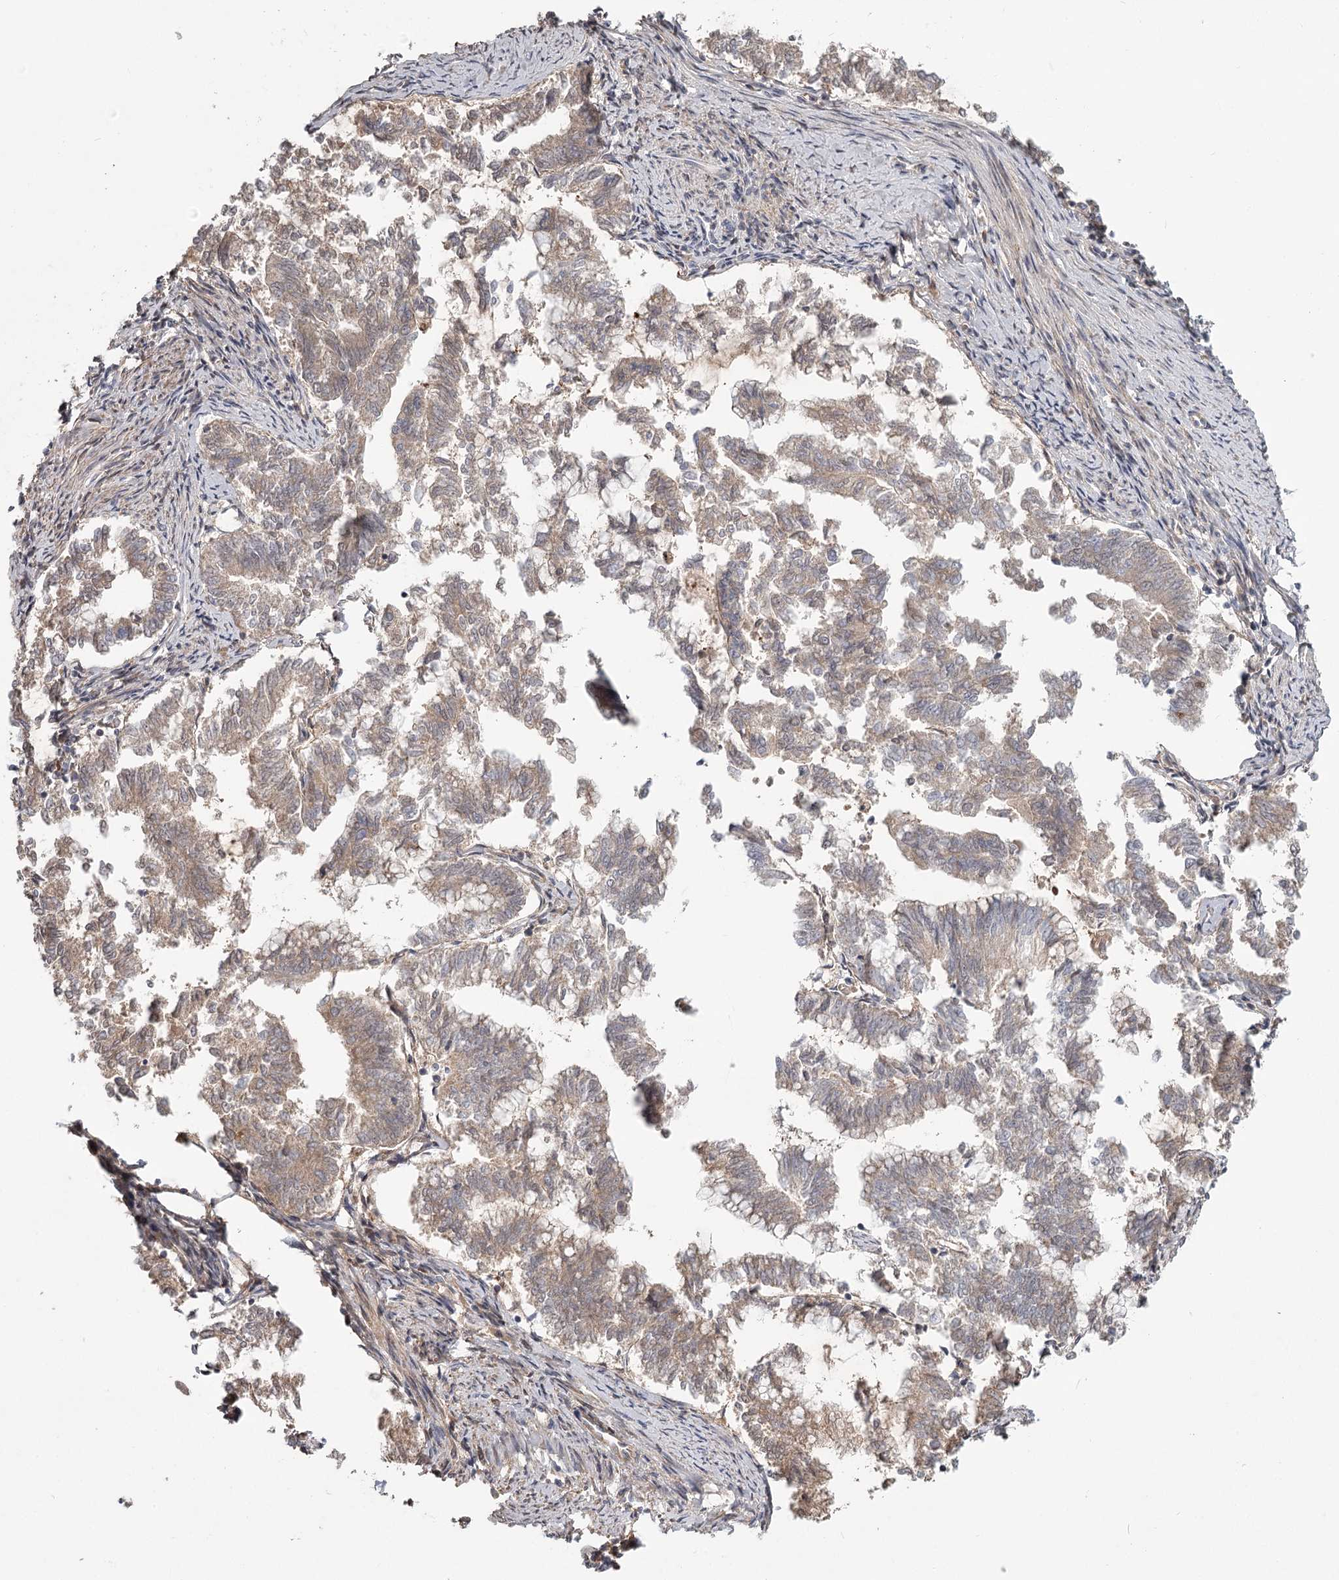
{"staining": {"intensity": "moderate", "quantity": ">75%", "location": "cytoplasmic/membranous"}, "tissue": "endometrial cancer", "cell_type": "Tumor cells", "image_type": "cancer", "snomed": [{"axis": "morphology", "description": "Adenocarcinoma, NOS"}, {"axis": "topography", "description": "Endometrium"}], "caption": "Protein staining of endometrial cancer tissue displays moderate cytoplasmic/membranous staining in approximately >75% of tumor cells.", "gene": "DHRS9", "patient": {"sex": "female", "age": 79}}